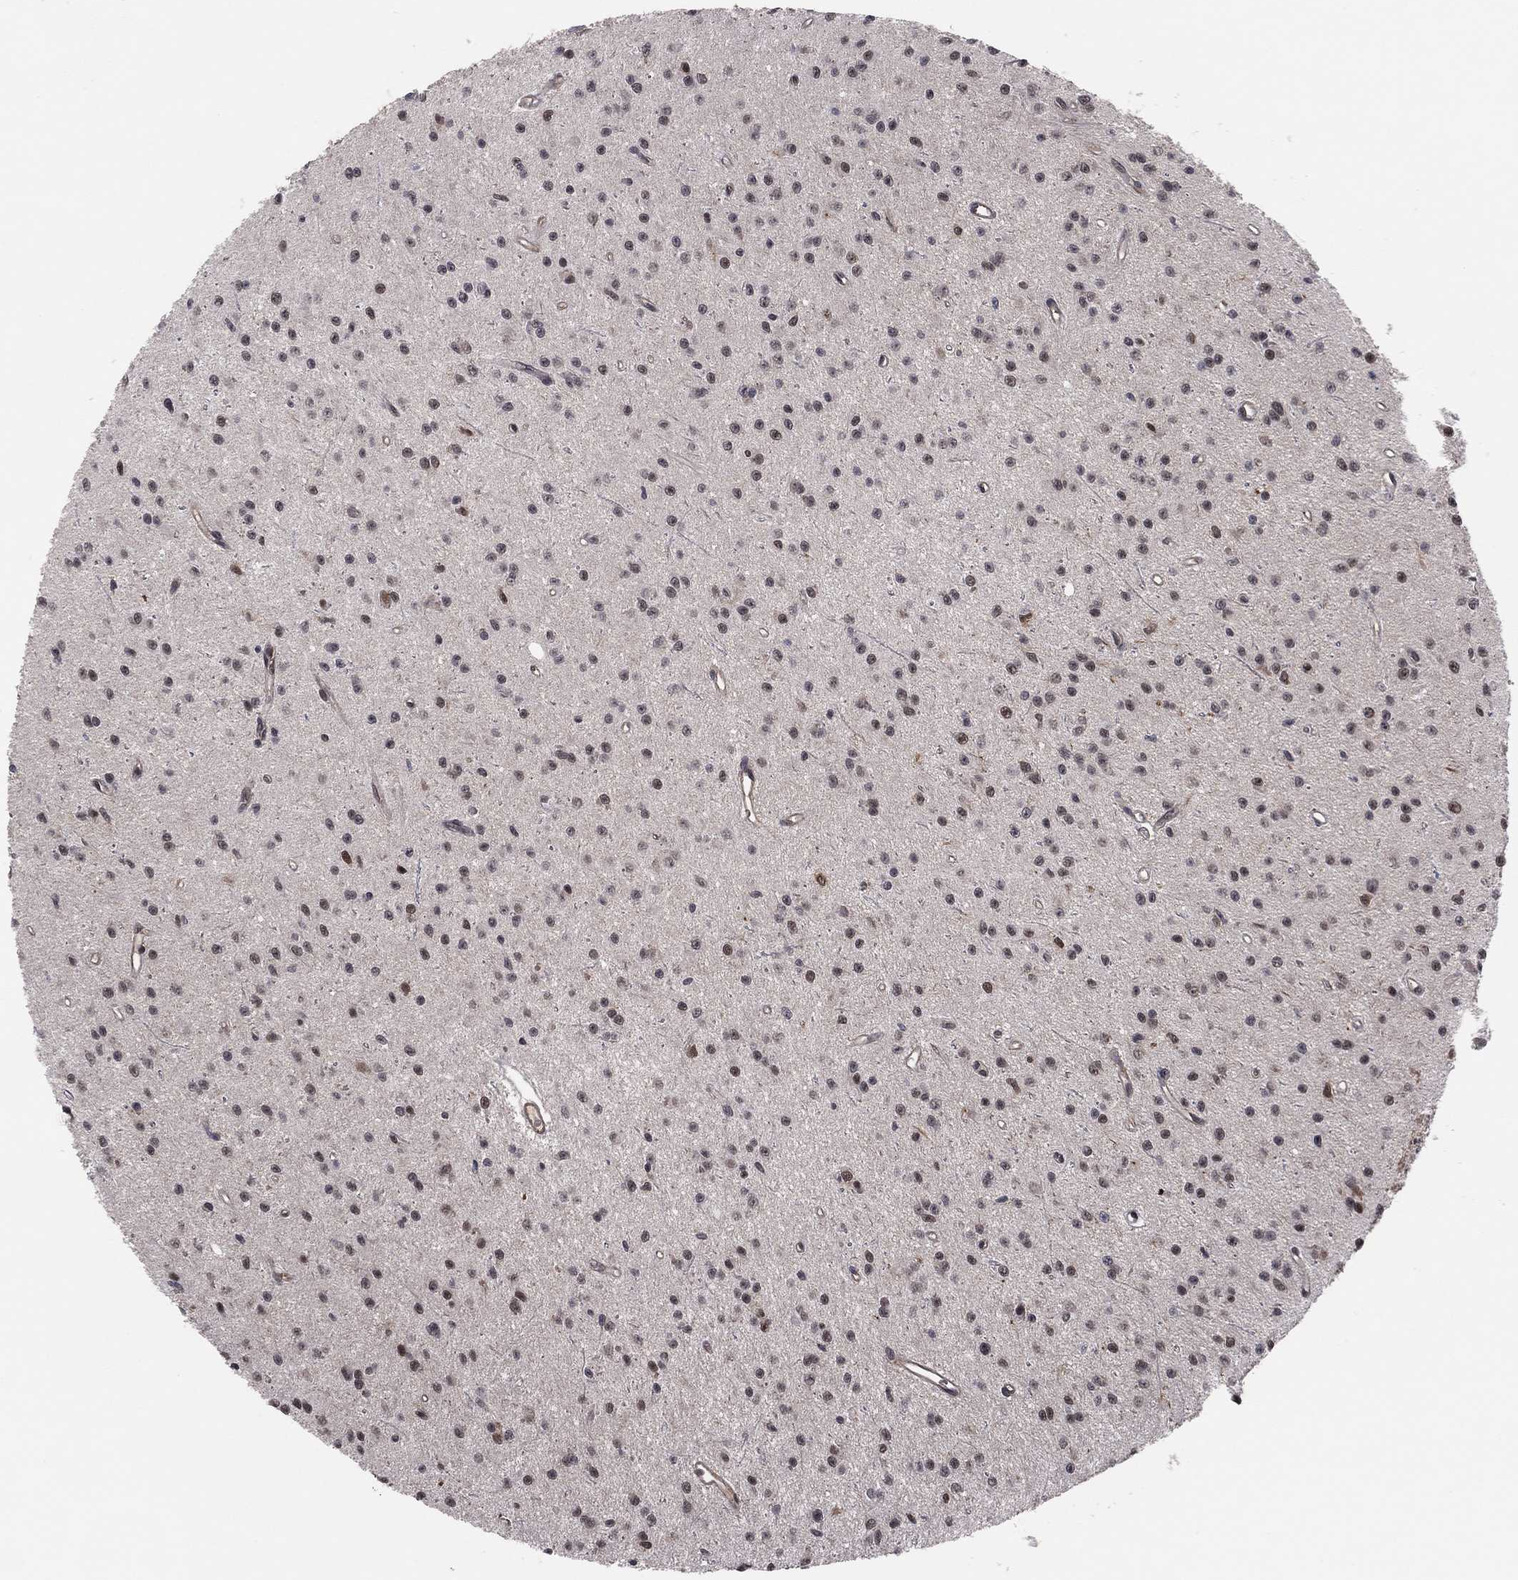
{"staining": {"intensity": "moderate", "quantity": "<25%", "location": "nuclear"}, "tissue": "glioma", "cell_type": "Tumor cells", "image_type": "cancer", "snomed": [{"axis": "morphology", "description": "Glioma, malignant, Low grade"}, {"axis": "topography", "description": "Brain"}], "caption": "A high-resolution histopathology image shows immunohistochemistry (IHC) staining of glioma, which displays moderate nuclear expression in about <25% of tumor cells.", "gene": "ICOSLG", "patient": {"sex": "female", "age": 45}}